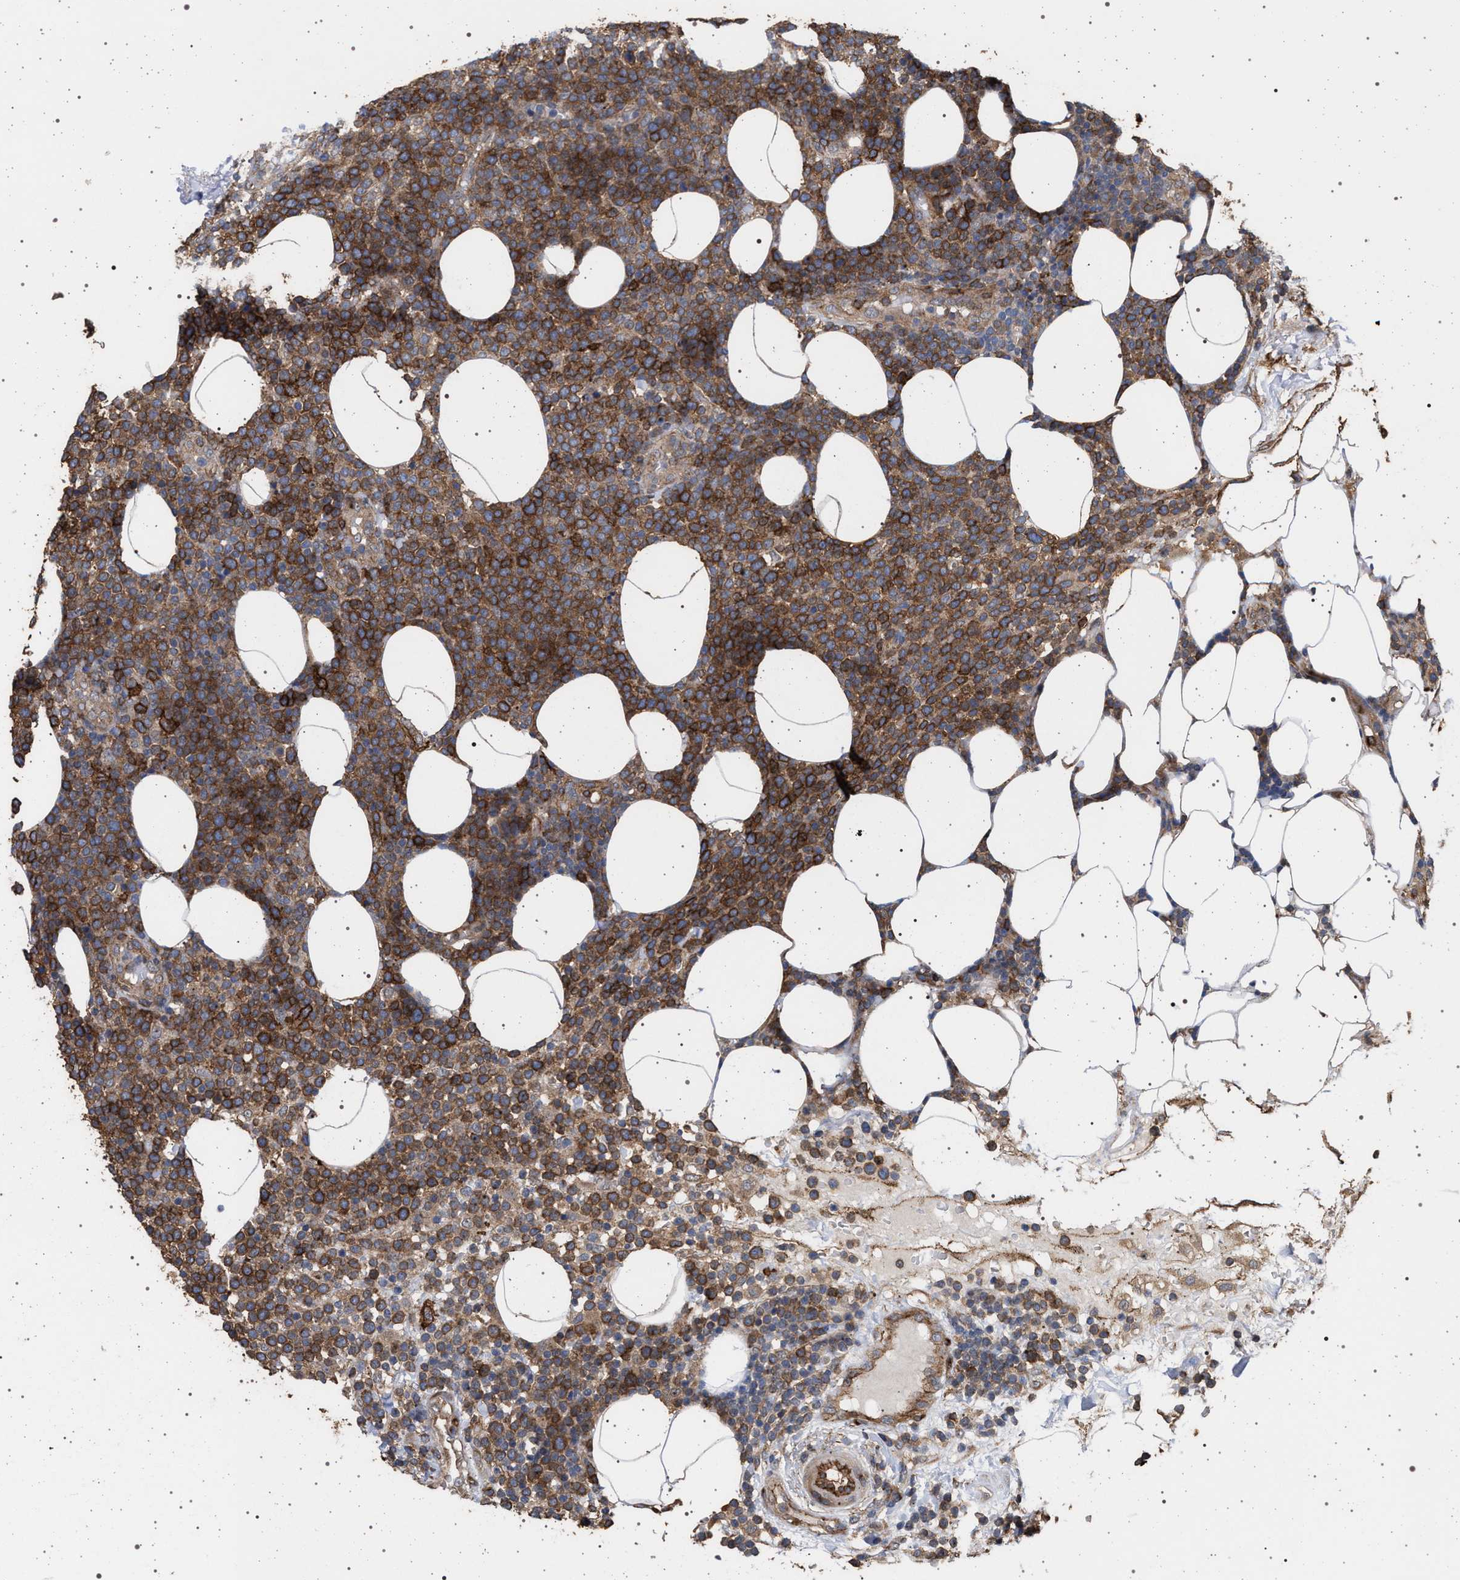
{"staining": {"intensity": "moderate", "quantity": ">75%", "location": "cytoplasmic/membranous"}, "tissue": "lymphoma", "cell_type": "Tumor cells", "image_type": "cancer", "snomed": [{"axis": "morphology", "description": "Malignant lymphoma, non-Hodgkin's type, High grade"}, {"axis": "topography", "description": "Lymph node"}], "caption": "Immunohistochemical staining of human high-grade malignant lymphoma, non-Hodgkin's type displays moderate cytoplasmic/membranous protein expression in about >75% of tumor cells.", "gene": "IFT20", "patient": {"sex": "male", "age": 61}}